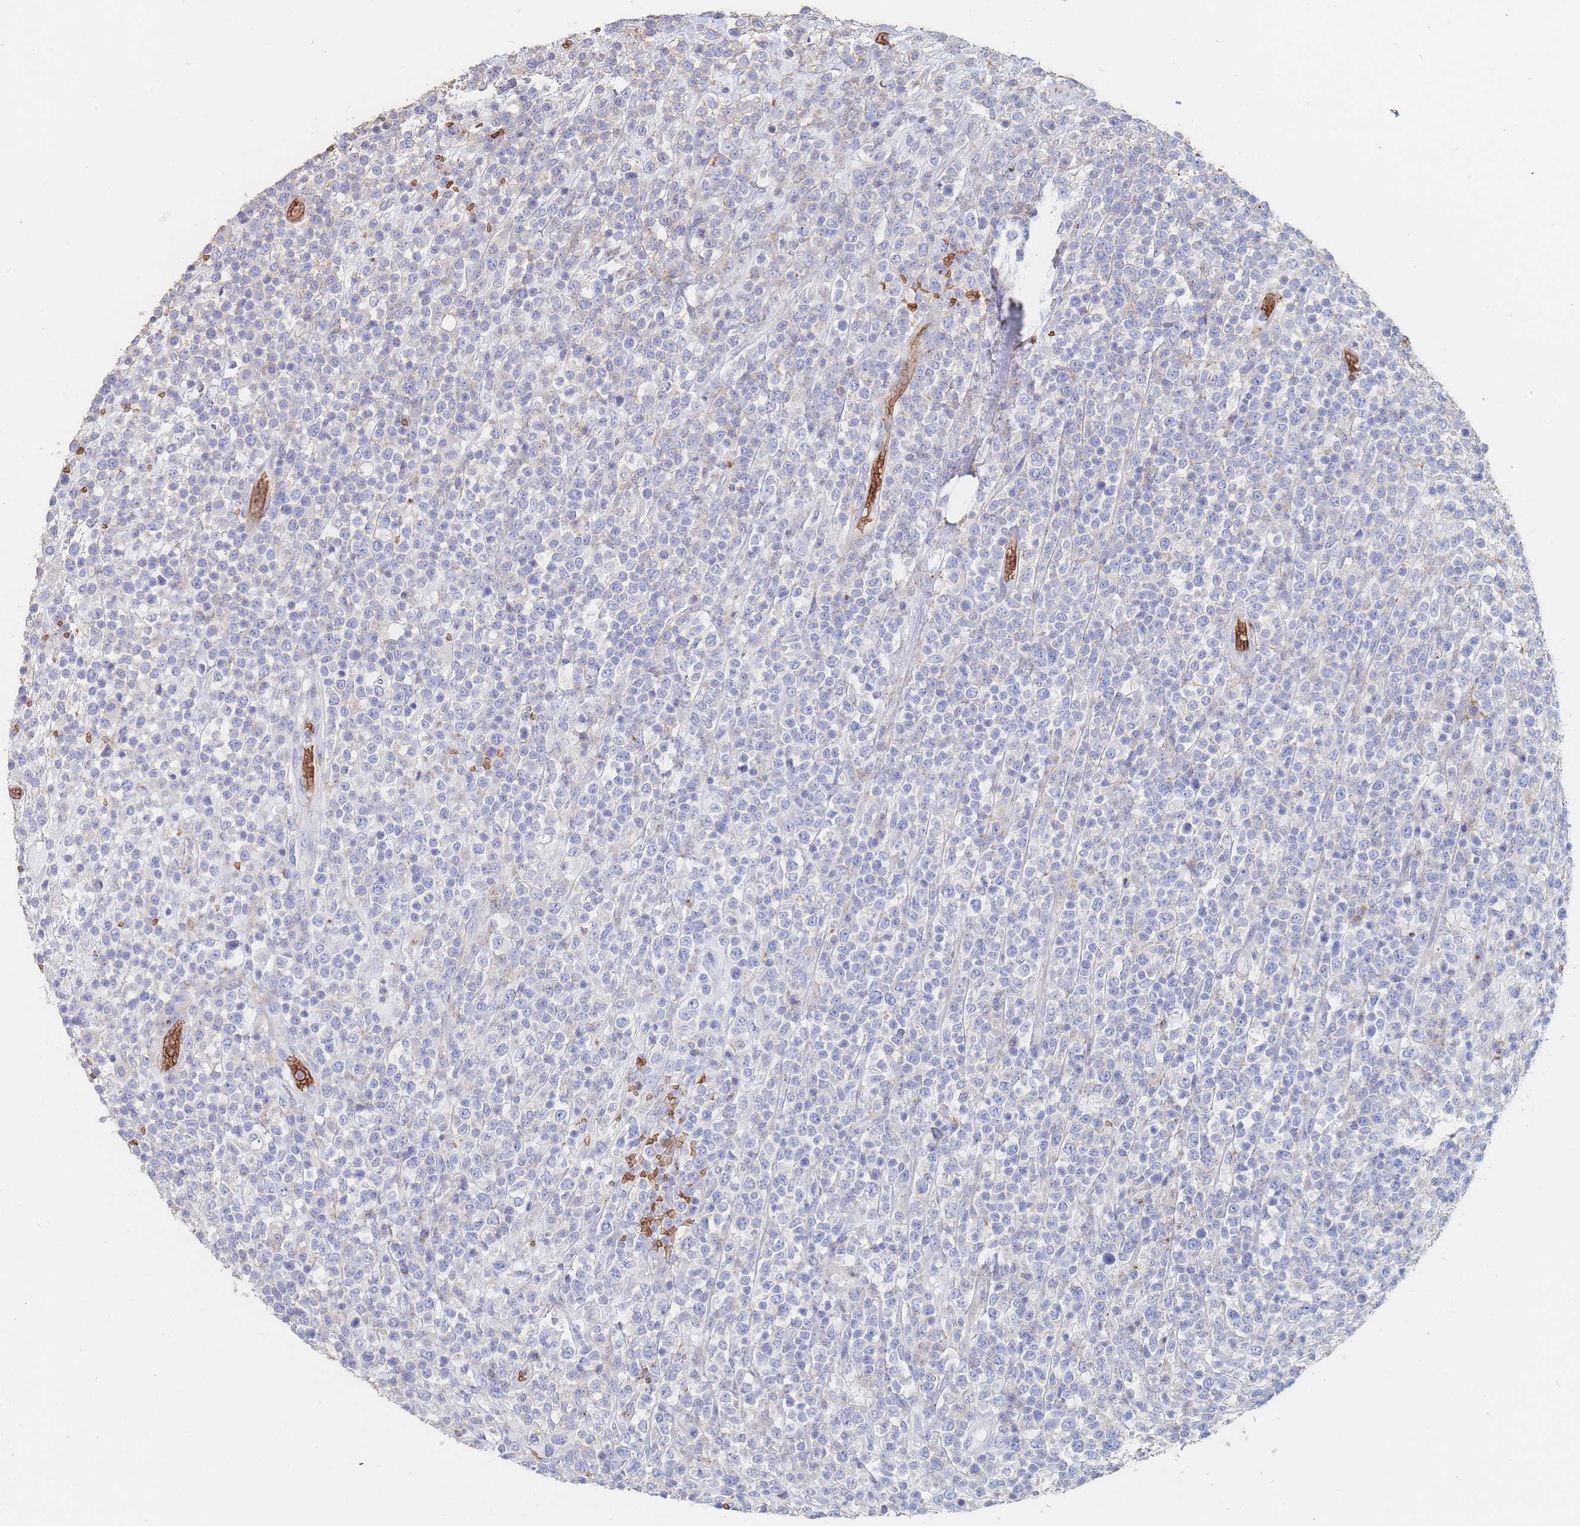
{"staining": {"intensity": "negative", "quantity": "none", "location": "none"}, "tissue": "lymphoma", "cell_type": "Tumor cells", "image_type": "cancer", "snomed": [{"axis": "morphology", "description": "Malignant lymphoma, non-Hodgkin's type, High grade"}, {"axis": "topography", "description": "Colon"}], "caption": "Immunohistochemistry image of human lymphoma stained for a protein (brown), which exhibits no expression in tumor cells.", "gene": "SLC2A1", "patient": {"sex": "female", "age": 53}}